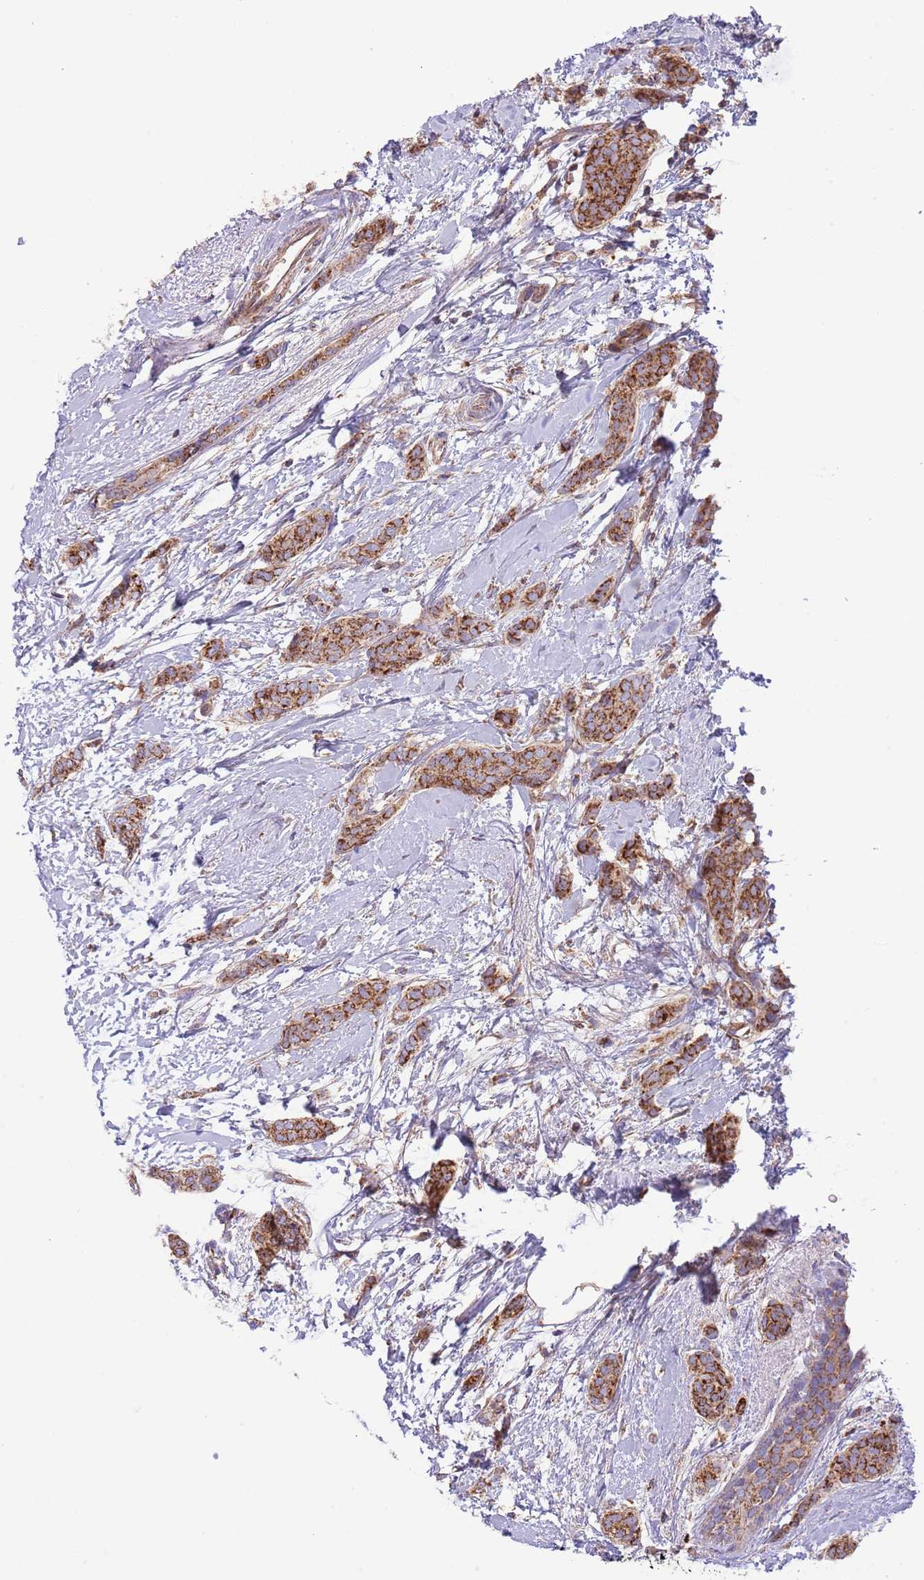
{"staining": {"intensity": "strong", "quantity": ">75%", "location": "cytoplasmic/membranous"}, "tissue": "breast cancer", "cell_type": "Tumor cells", "image_type": "cancer", "snomed": [{"axis": "morphology", "description": "Duct carcinoma"}, {"axis": "topography", "description": "Breast"}], "caption": "Breast cancer stained with a protein marker reveals strong staining in tumor cells.", "gene": "DNAJA3", "patient": {"sex": "female", "age": 72}}